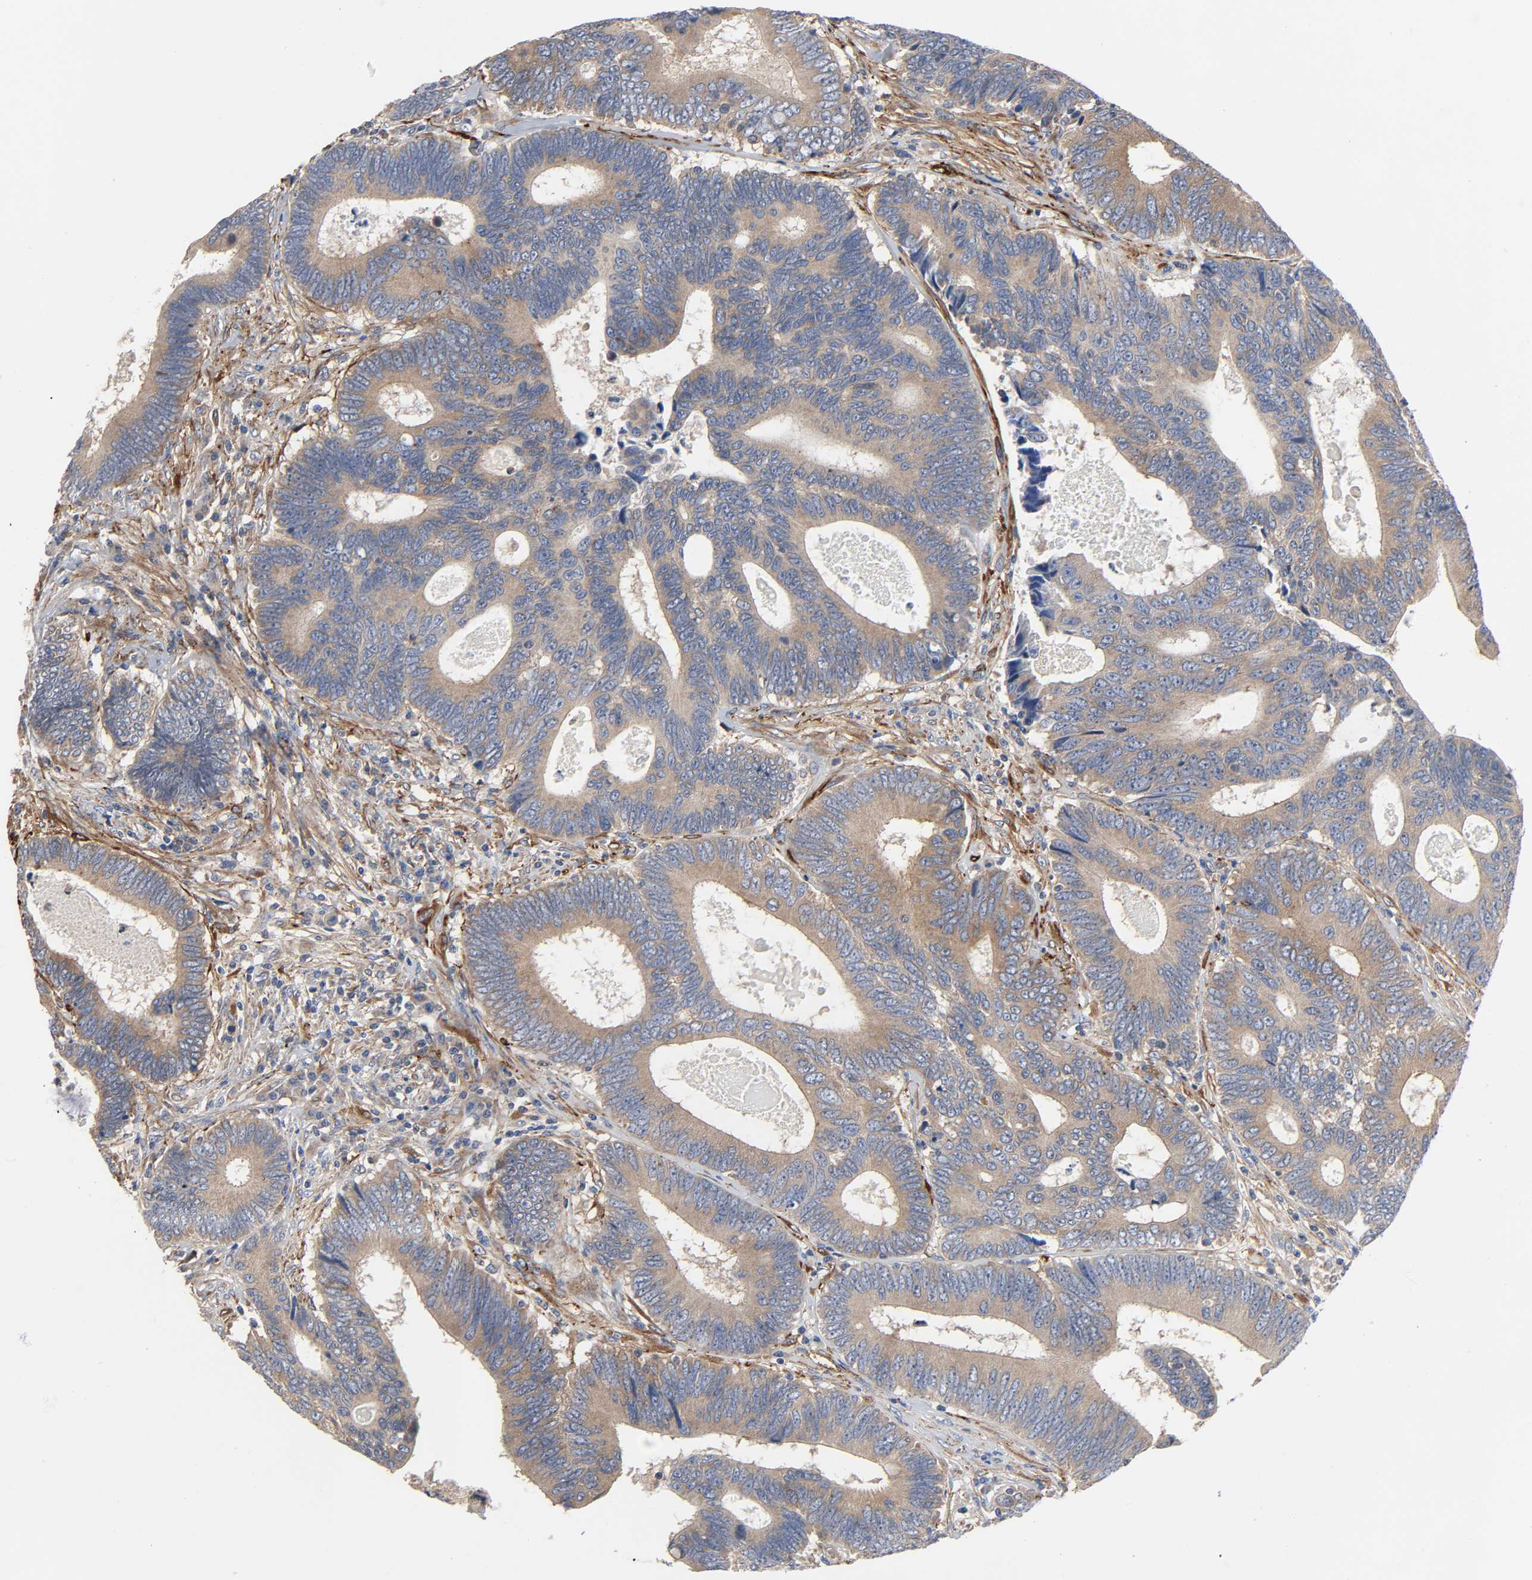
{"staining": {"intensity": "moderate", "quantity": "25%-75%", "location": "cytoplasmic/membranous"}, "tissue": "colorectal cancer", "cell_type": "Tumor cells", "image_type": "cancer", "snomed": [{"axis": "morphology", "description": "Adenocarcinoma, NOS"}, {"axis": "topography", "description": "Colon"}], "caption": "A brown stain highlights moderate cytoplasmic/membranous positivity of a protein in human colorectal adenocarcinoma tumor cells.", "gene": "ARHGAP1", "patient": {"sex": "female", "age": 78}}